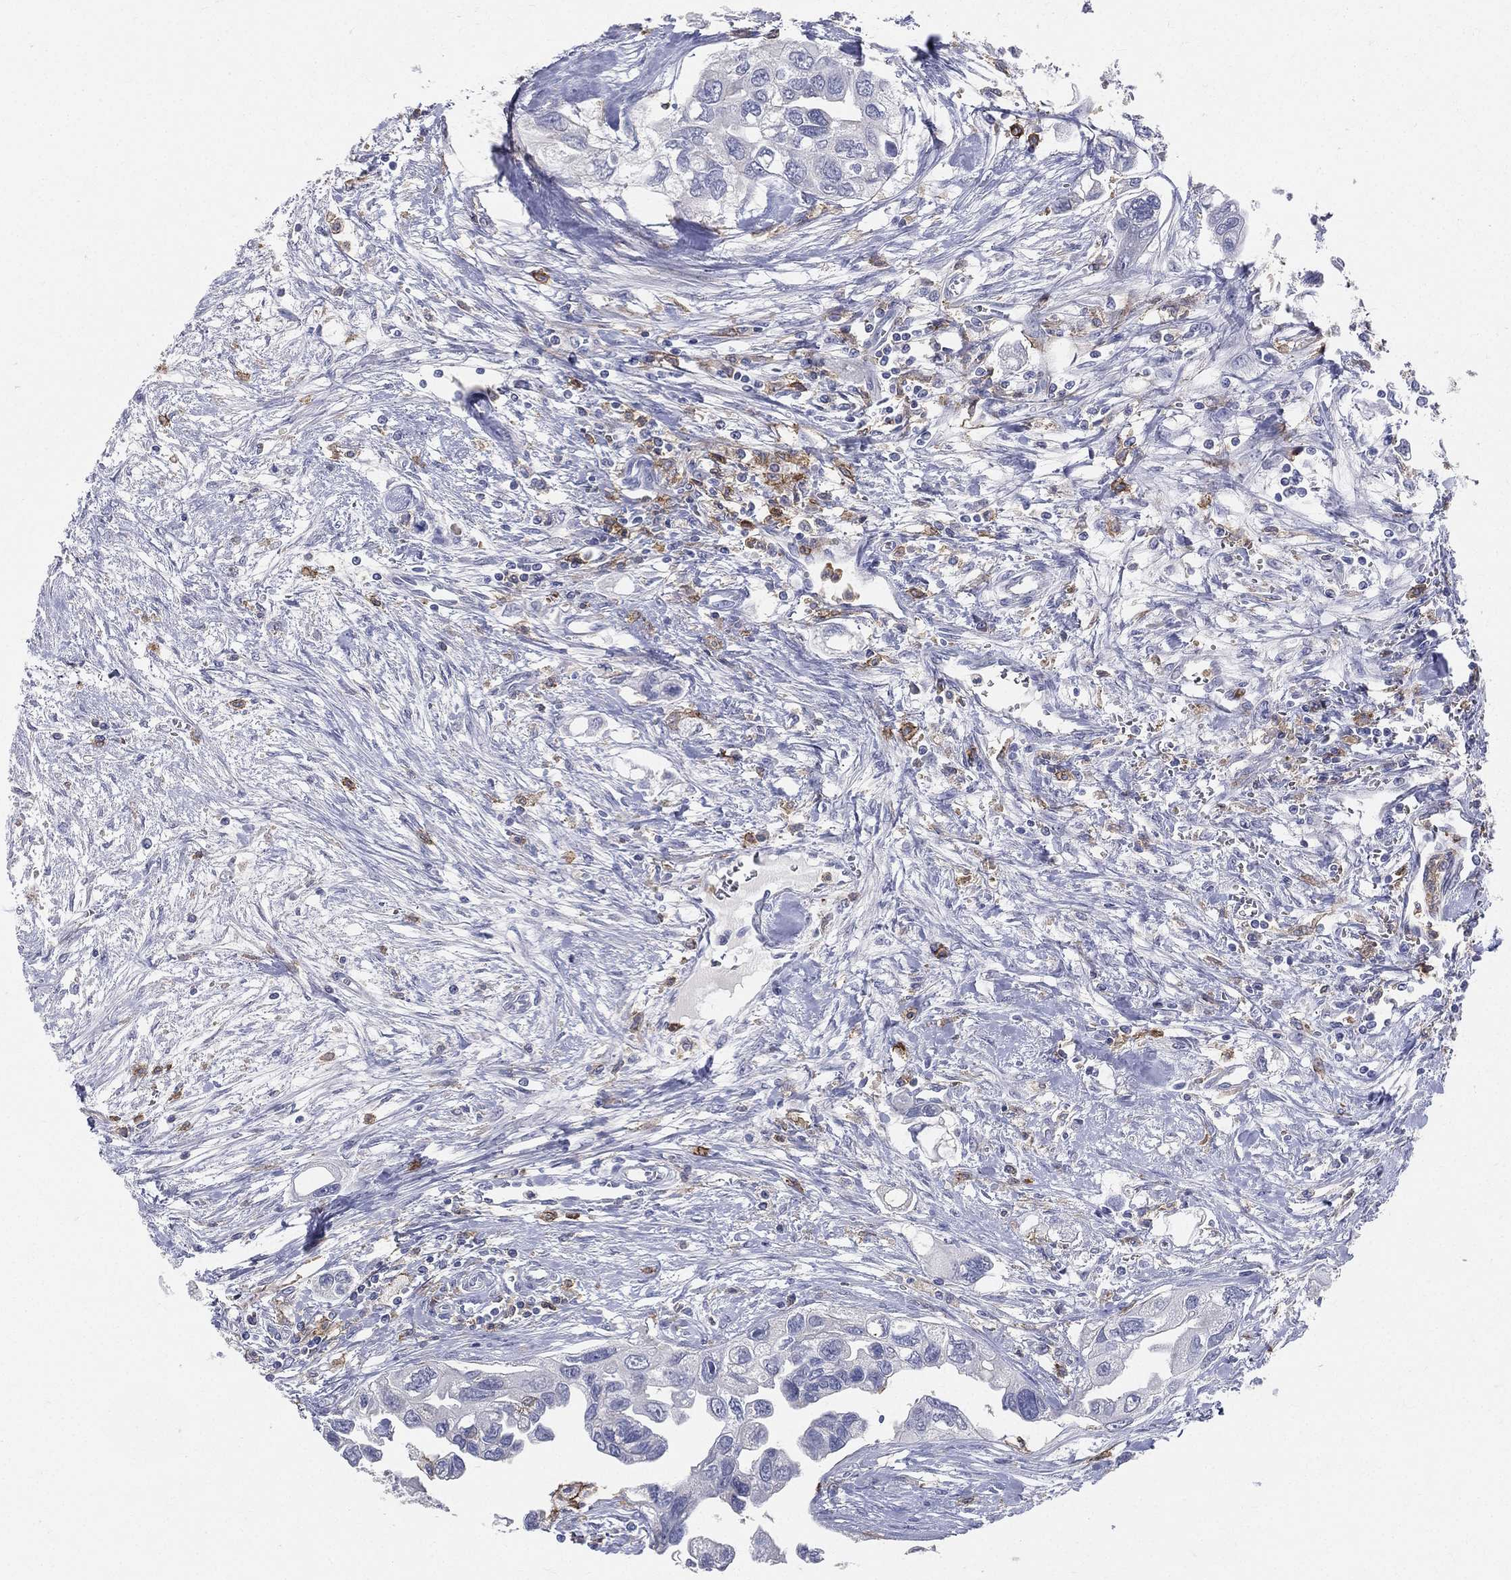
{"staining": {"intensity": "negative", "quantity": "none", "location": "none"}, "tissue": "urothelial cancer", "cell_type": "Tumor cells", "image_type": "cancer", "snomed": [{"axis": "morphology", "description": "Urothelial carcinoma, High grade"}, {"axis": "topography", "description": "Urinary bladder"}], "caption": "A micrograph of urothelial cancer stained for a protein reveals no brown staining in tumor cells.", "gene": "CD33", "patient": {"sex": "male", "age": 59}}